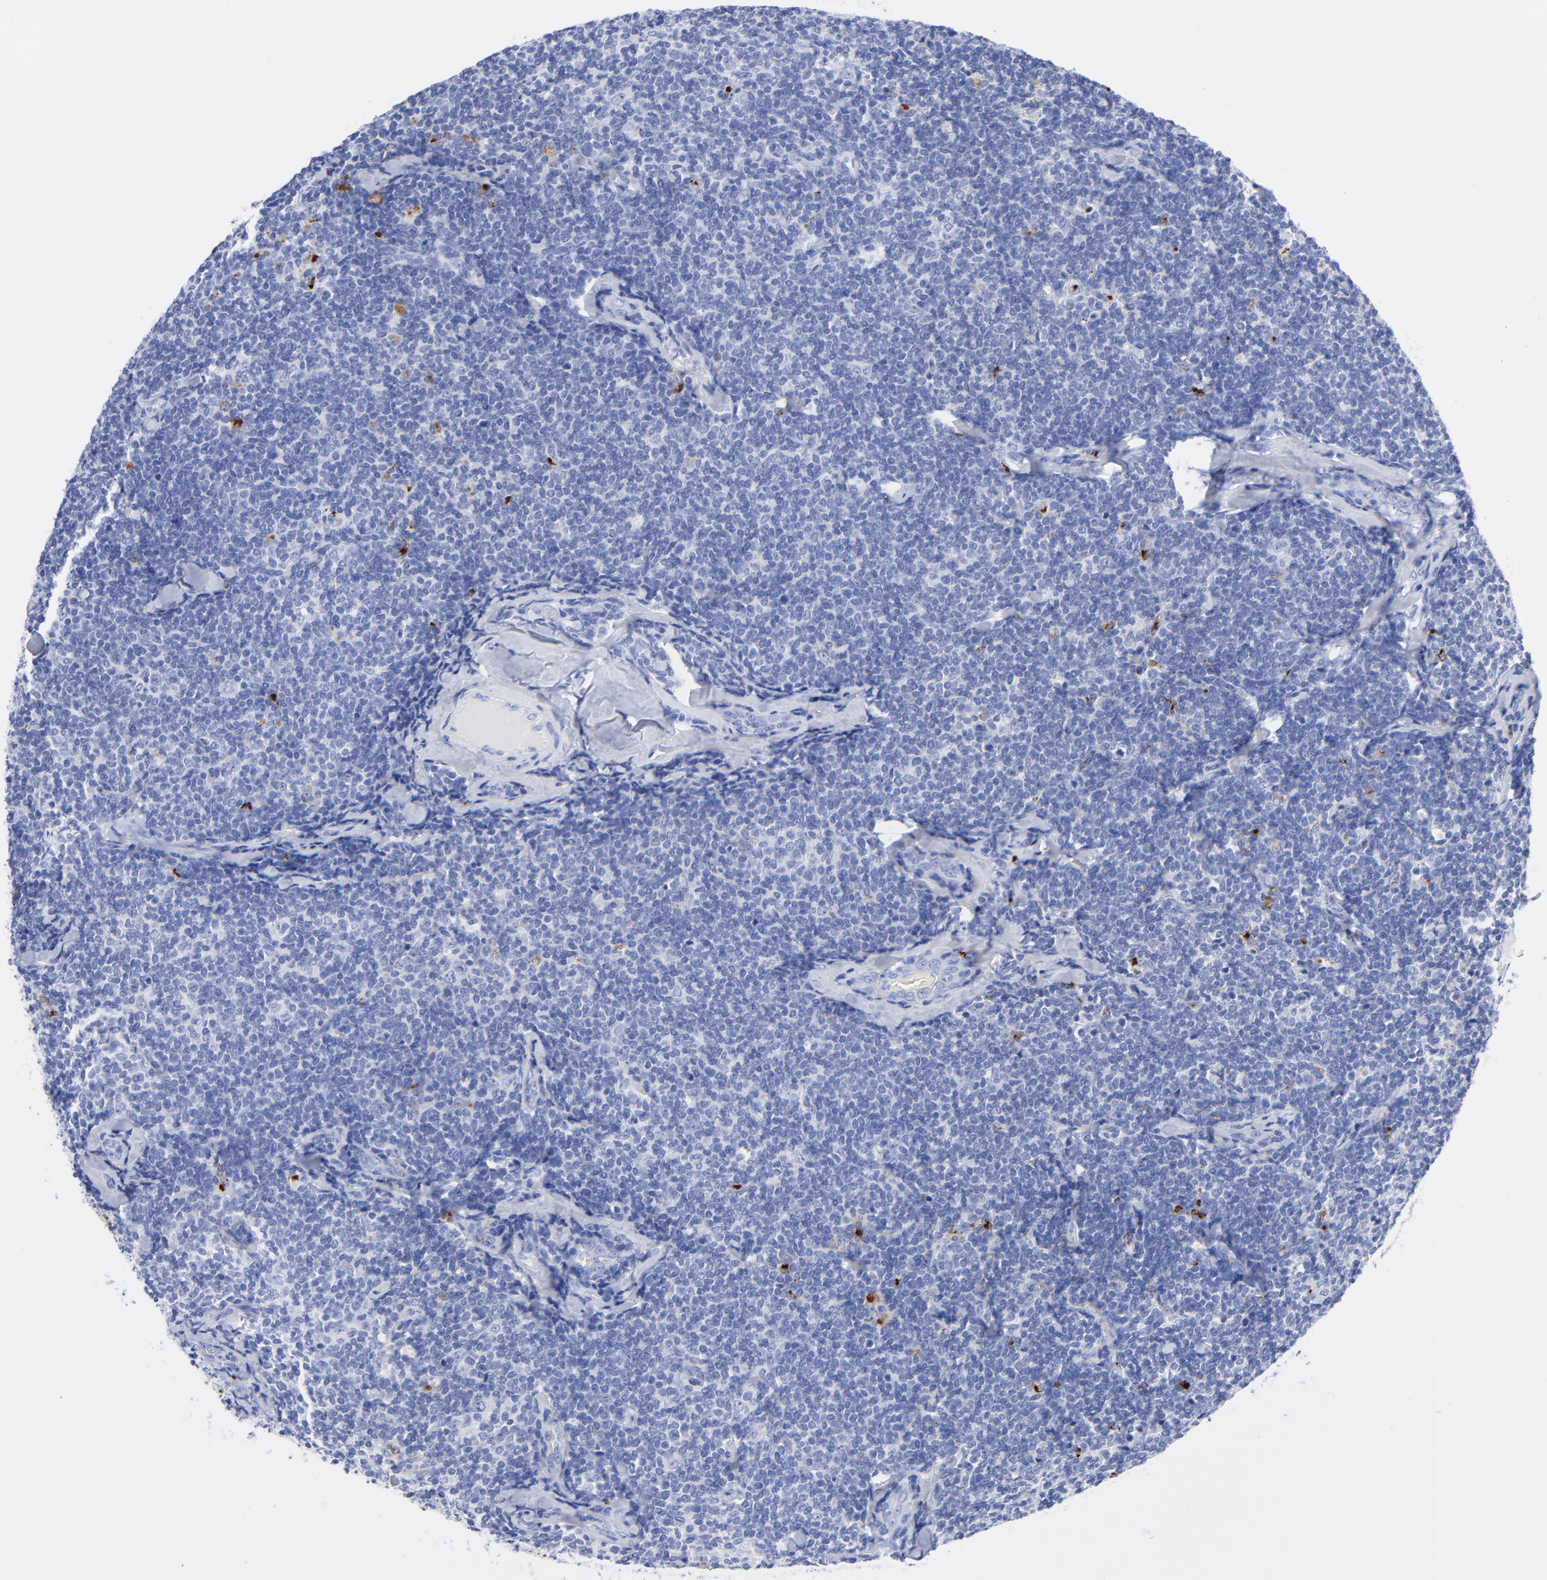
{"staining": {"intensity": "strong", "quantity": "<25%", "location": "cytoplasmic/membranous"}, "tissue": "lymphoma", "cell_type": "Tumor cells", "image_type": "cancer", "snomed": [{"axis": "morphology", "description": "Malignant lymphoma, non-Hodgkin's type, Low grade"}, {"axis": "topography", "description": "Lymph node"}], "caption": "Immunohistochemistry of malignant lymphoma, non-Hodgkin's type (low-grade) shows medium levels of strong cytoplasmic/membranous staining in about <25% of tumor cells.", "gene": "CPVL", "patient": {"sex": "female", "age": 56}}